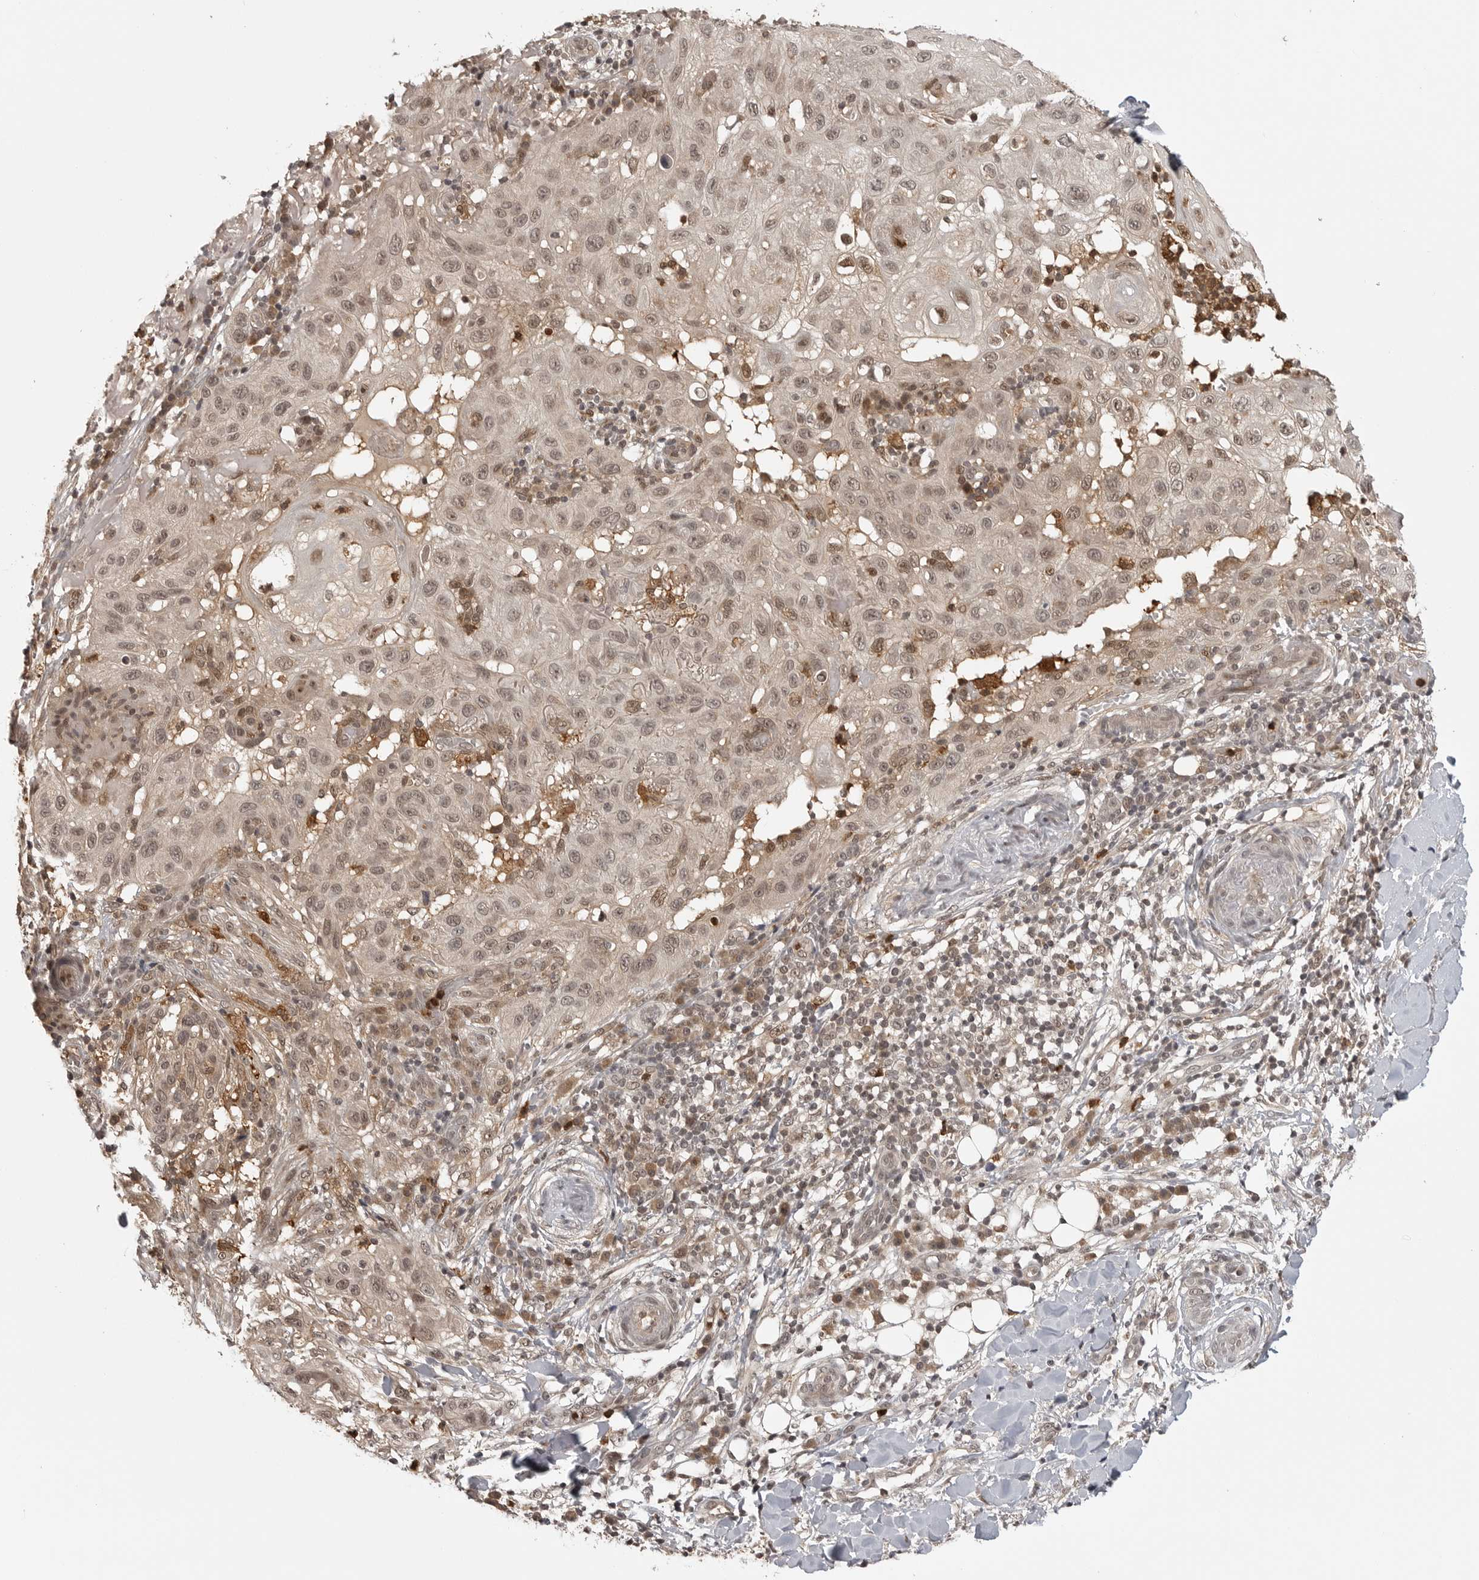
{"staining": {"intensity": "weak", "quantity": ">75%", "location": "cytoplasmic/membranous,nuclear"}, "tissue": "skin cancer", "cell_type": "Tumor cells", "image_type": "cancer", "snomed": [{"axis": "morphology", "description": "Normal tissue, NOS"}, {"axis": "morphology", "description": "Squamous cell carcinoma, NOS"}, {"axis": "topography", "description": "Skin"}], "caption": "Protein expression analysis of human skin cancer (squamous cell carcinoma) reveals weak cytoplasmic/membranous and nuclear staining in approximately >75% of tumor cells.", "gene": "PEG3", "patient": {"sex": "female", "age": 96}}